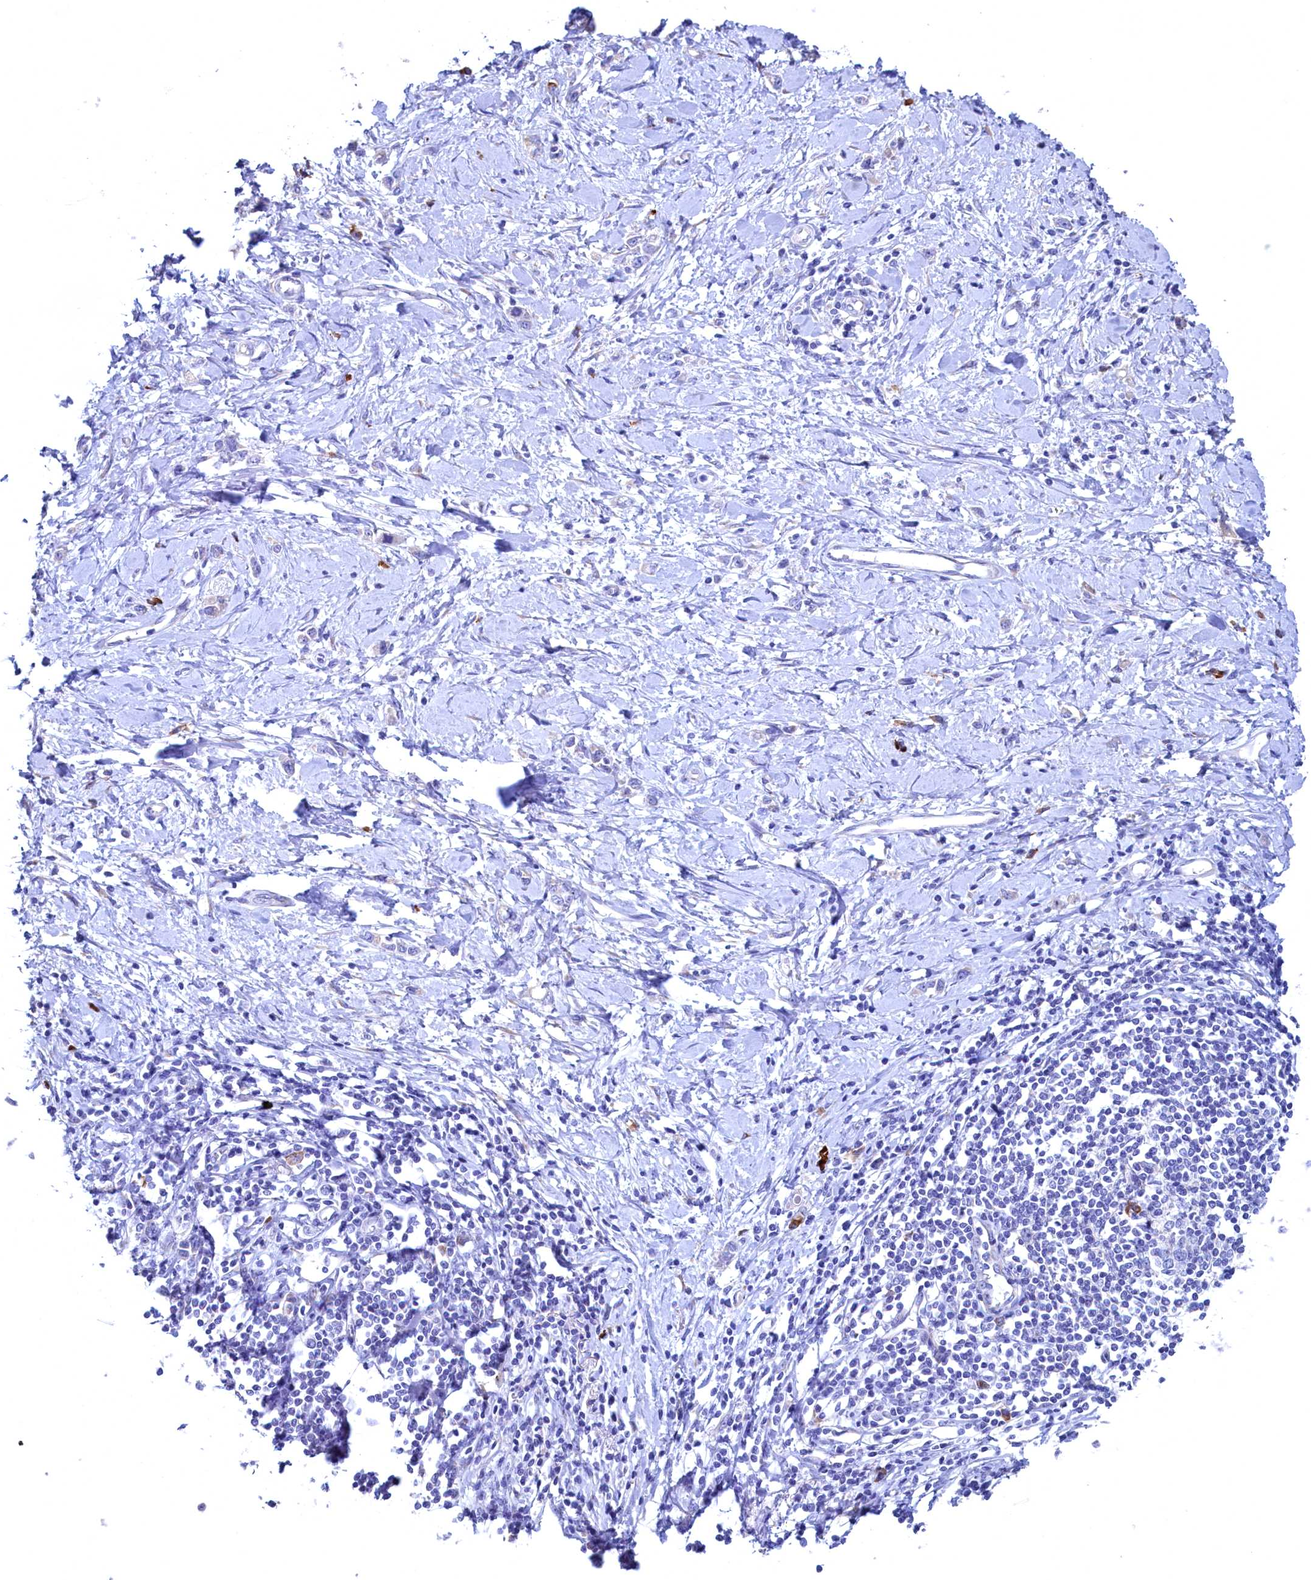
{"staining": {"intensity": "negative", "quantity": "none", "location": "none"}, "tissue": "stomach cancer", "cell_type": "Tumor cells", "image_type": "cancer", "snomed": [{"axis": "morphology", "description": "Adenocarcinoma, NOS"}, {"axis": "topography", "description": "Stomach"}], "caption": "DAB immunohistochemical staining of stomach cancer shows no significant positivity in tumor cells.", "gene": "CBLIF", "patient": {"sex": "female", "age": 76}}